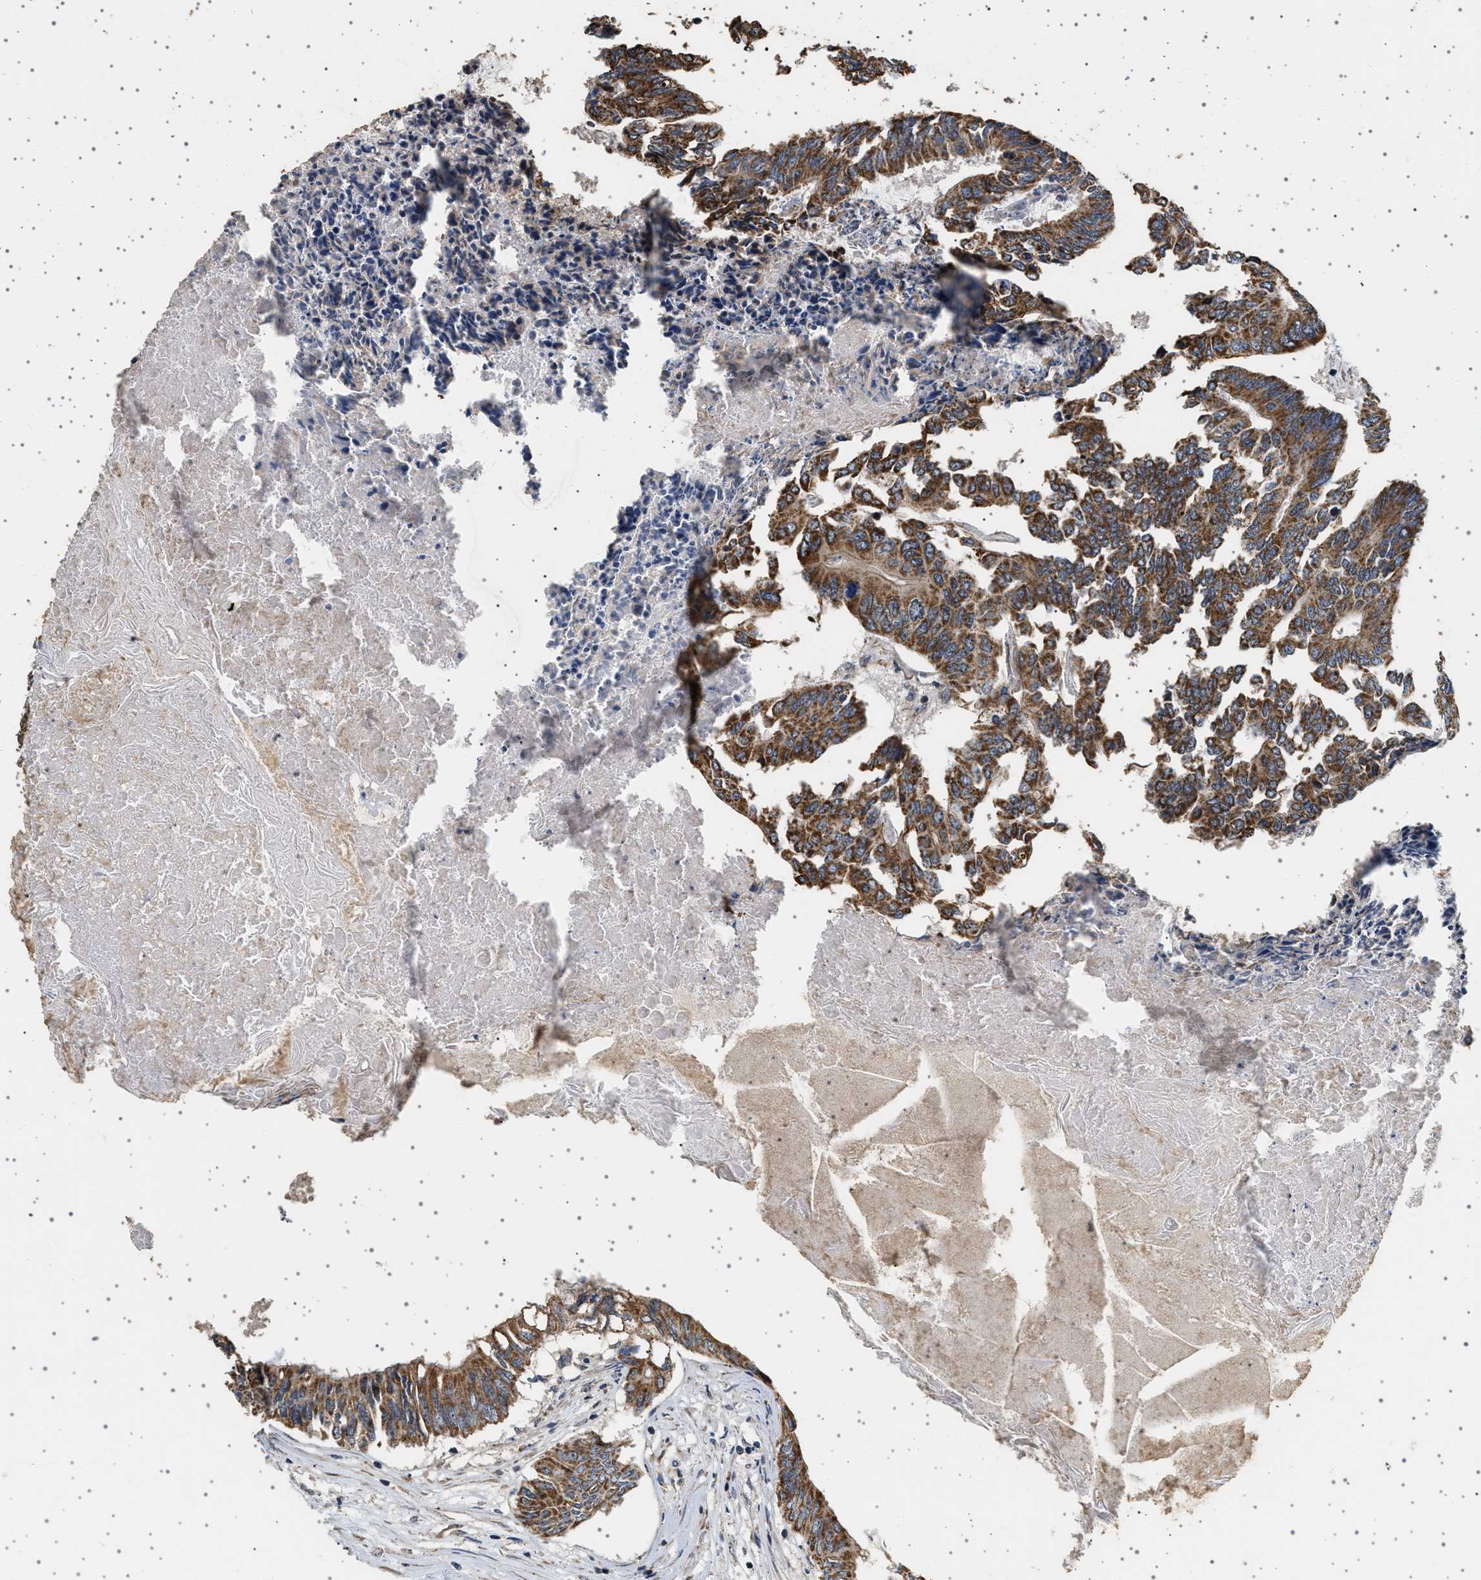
{"staining": {"intensity": "moderate", "quantity": ">75%", "location": "cytoplasmic/membranous"}, "tissue": "colorectal cancer", "cell_type": "Tumor cells", "image_type": "cancer", "snomed": [{"axis": "morphology", "description": "Adenocarcinoma, NOS"}, {"axis": "topography", "description": "Rectum"}], "caption": "There is medium levels of moderate cytoplasmic/membranous expression in tumor cells of colorectal cancer (adenocarcinoma), as demonstrated by immunohistochemical staining (brown color).", "gene": "KCNA4", "patient": {"sex": "male", "age": 63}}